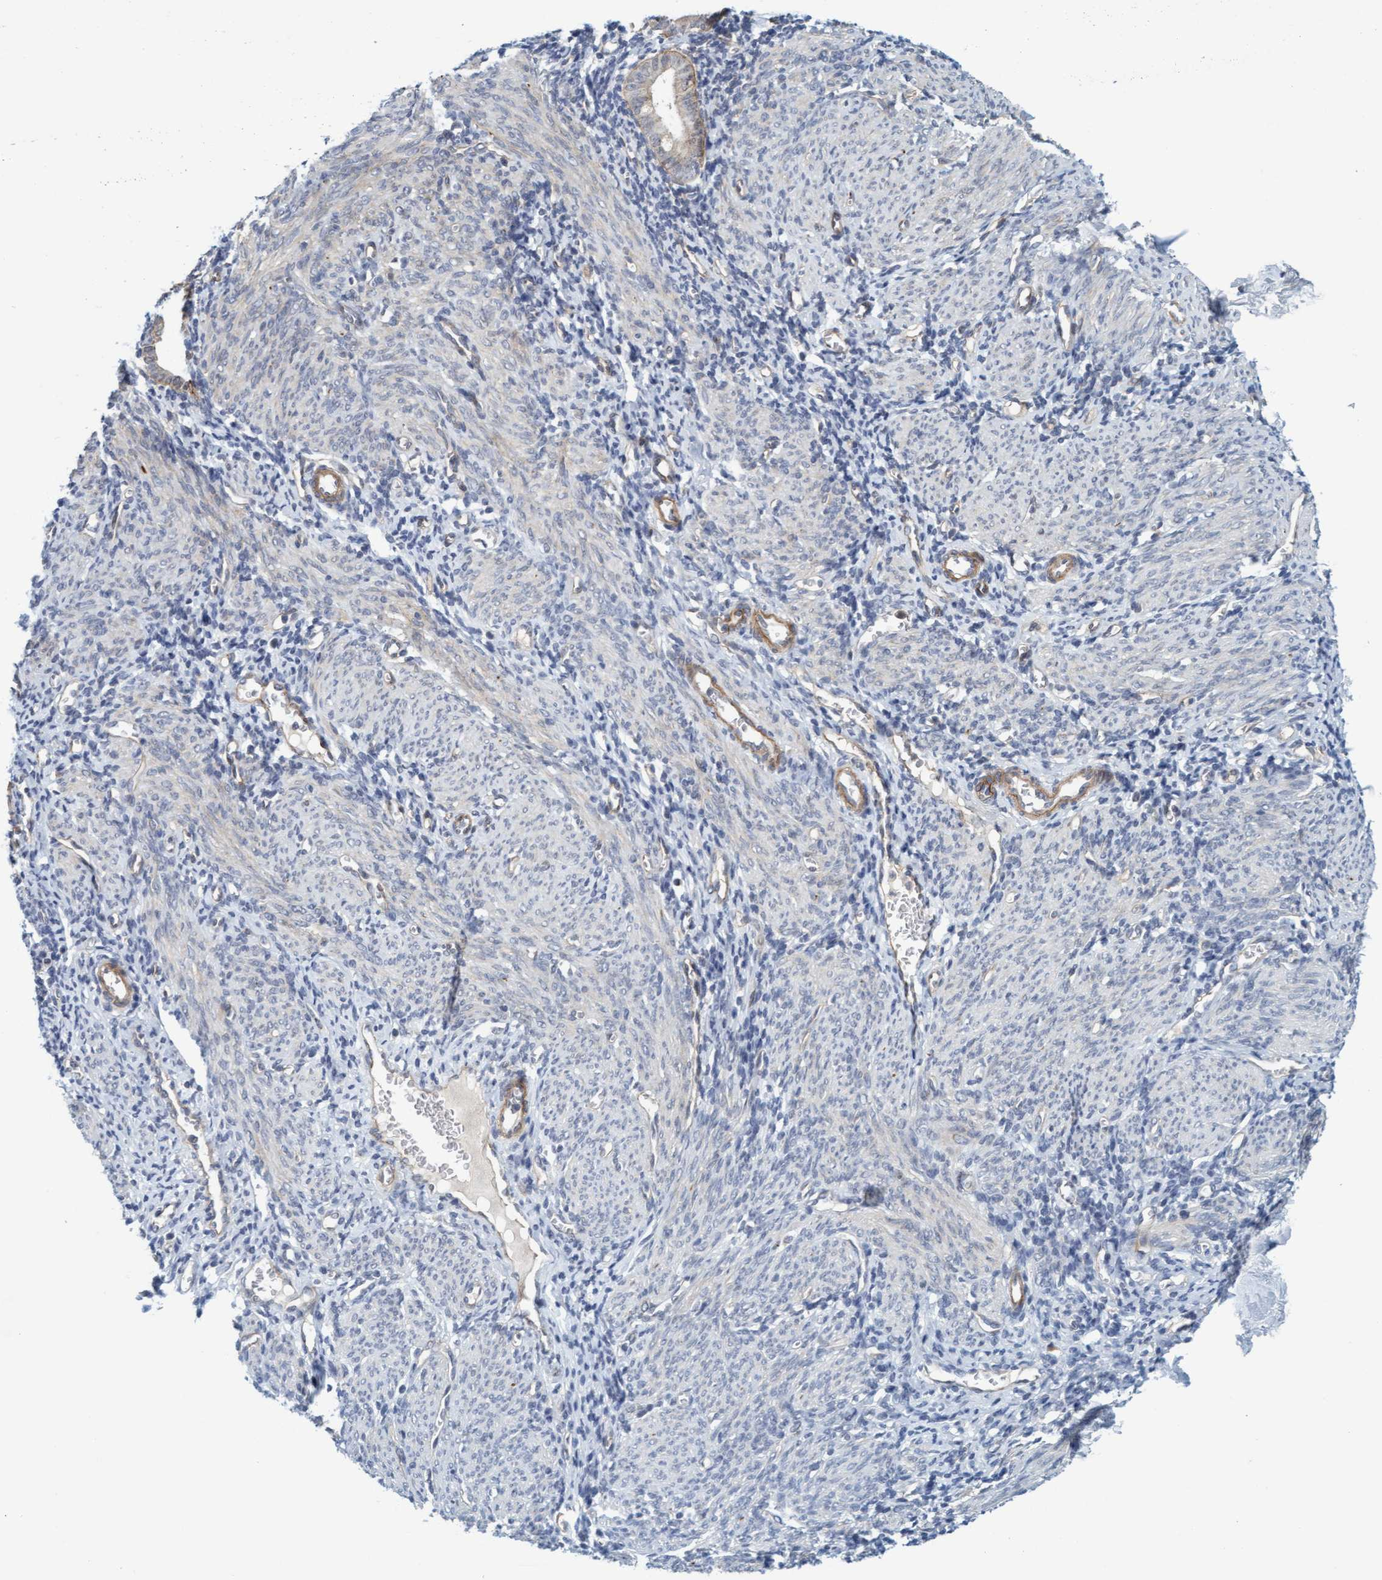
{"staining": {"intensity": "negative", "quantity": "none", "location": "none"}, "tissue": "endometrium", "cell_type": "Cells in endometrial stroma", "image_type": "normal", "snomed": [{"axis": "morphology", "description": "Normal tissue, NOS"}, {"axis": "morphology", "description": "Adenocarcinoma, NOS"}, {"axis": "topography", "description": "Endometrium"}], "caption": "This is an IHC image of normal endometrium. There is no positivity in cells in endometrial stroma.", "gene": "TSTD2", "patient": {"sex": "female", "age": 57}}